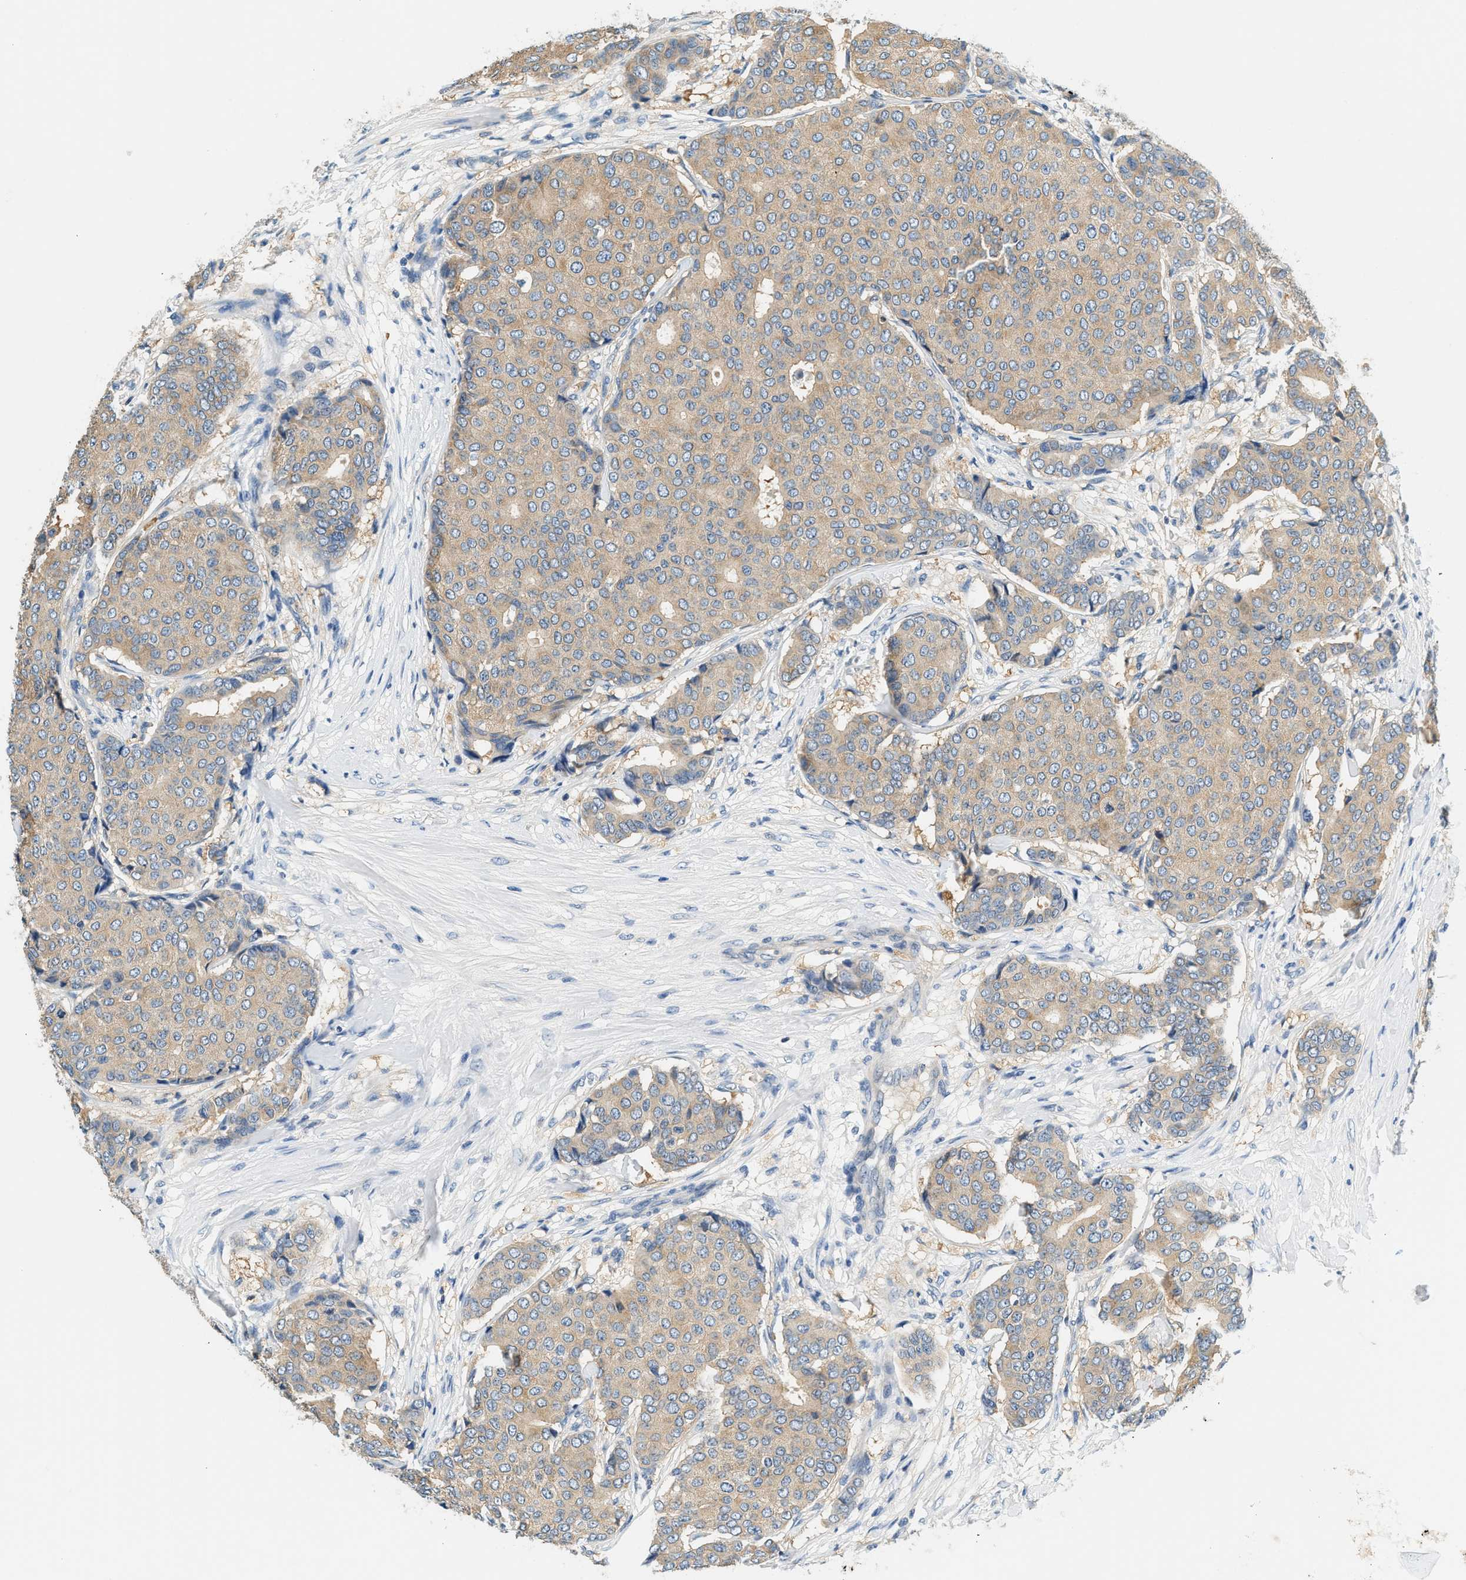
{"staining": {"intensity": "weak", "quantity": ">75%", "location": "cytoplasmic/membranous"}, "tissue": "breast cancer", "cell_type": "Tumor cells", "image_type": "cancer", "snomed": [{"axis": "morphology", "description": "Duct carcinoma"}, {"axis": "topography", "description": "Breast"}], "caption": "Human breast cancer (invasive ductal carcinoma) stained with a protein marker shows weak staining in tumor cells.", "gene": "SLC35E1", "patient": {"sex": "female", "age": 75}}